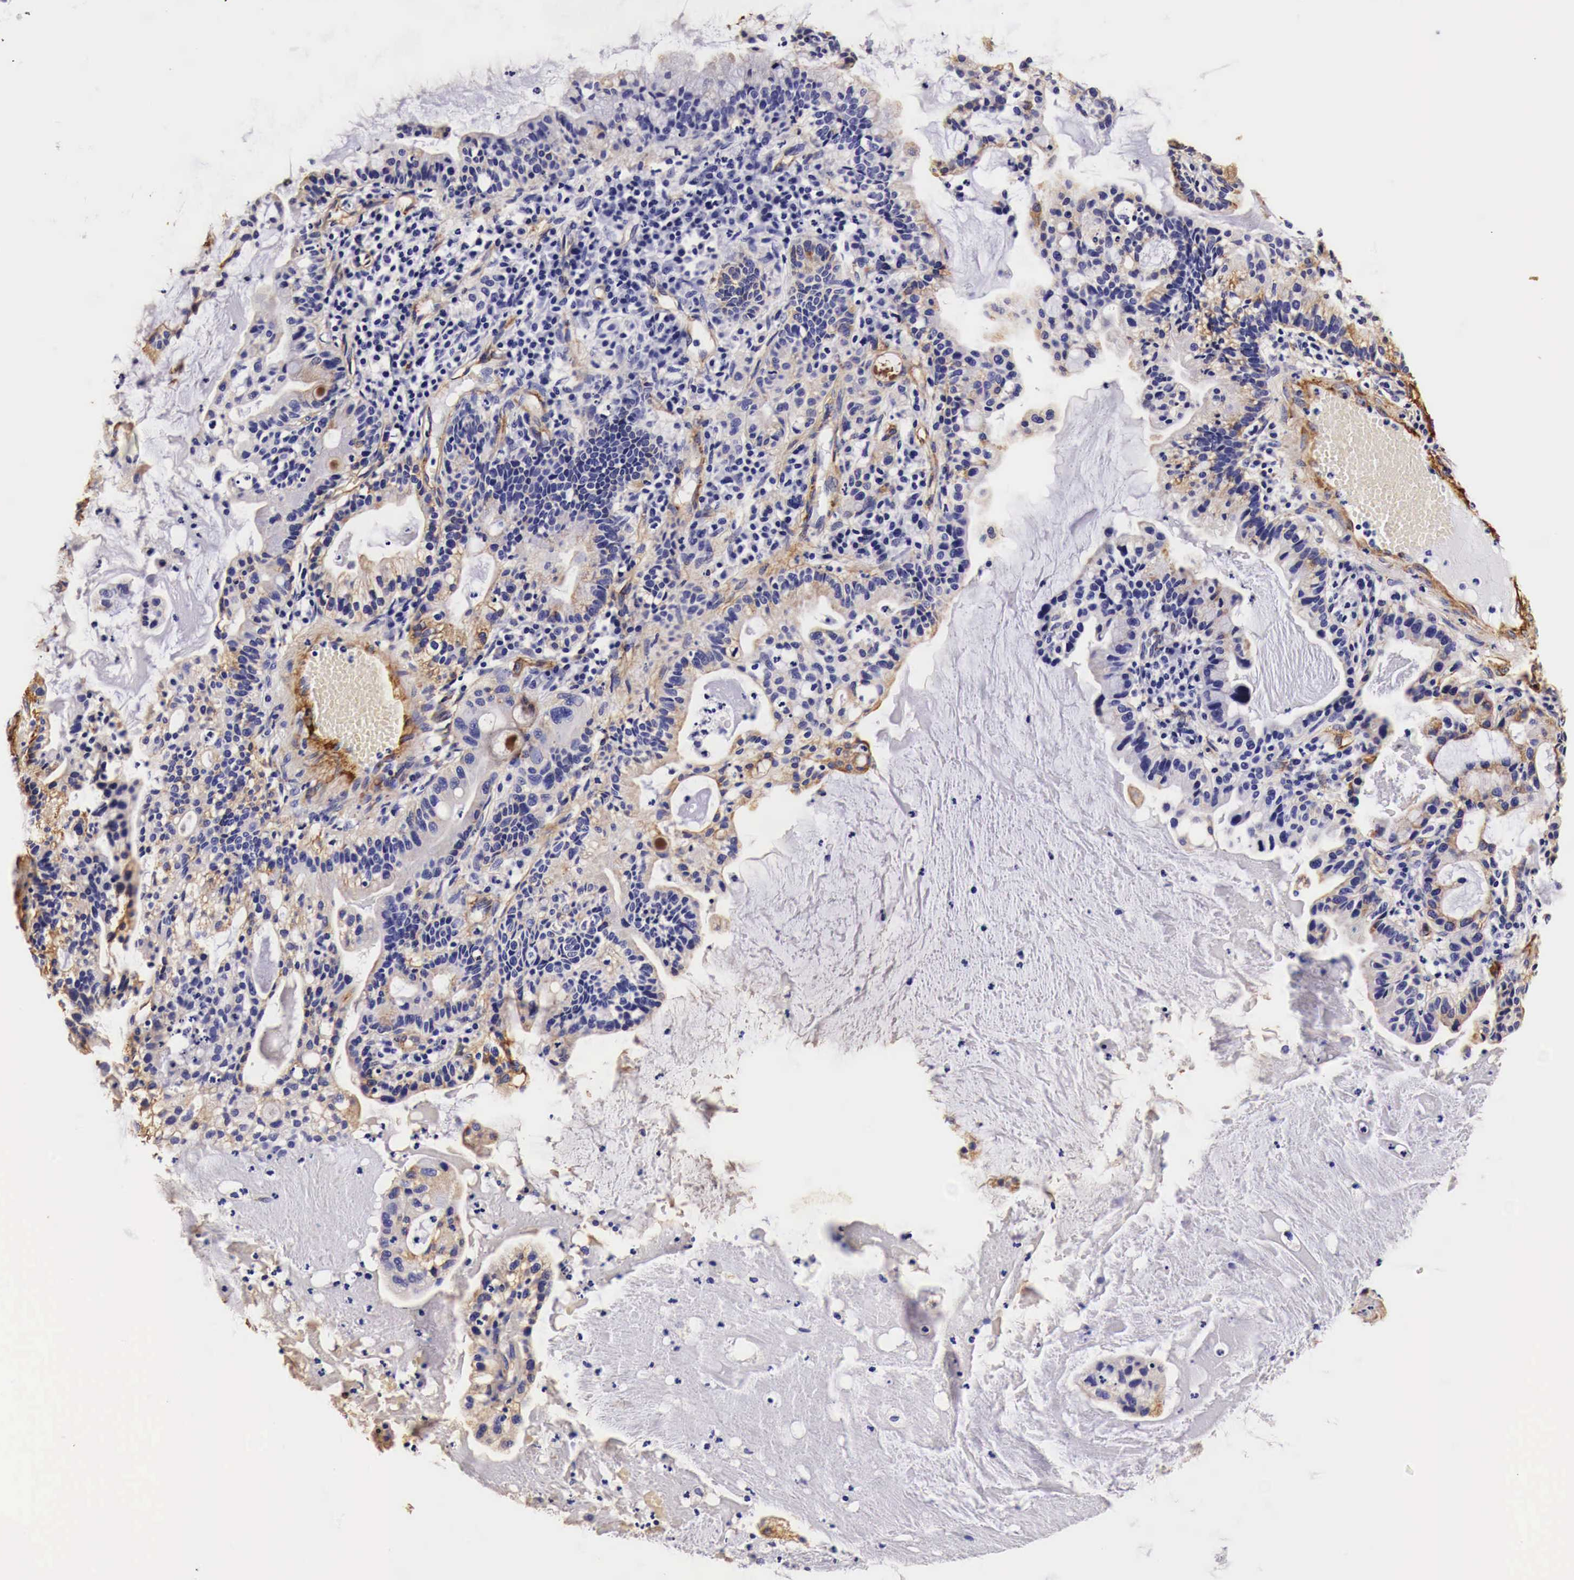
{"staining": {"intensity": "moderate", "quantity": "25%-75%", "location": "cytoplasmic/membranous"}, "tissue": "cervical cancer", "cell_type": "Tumor cells", "image_type": "cancer", "snomed": [{"axis": "morphology", "description": "Adenocarcinoma, NOS"}, {"axis": "topography", "description": "Cervix"}], "caption": "This image displays immunohistochemistry staining of human adenocarcinoma (cervical), with medium moderate cytoplasmic/membranous staining in approximately 25%-75% of tumor cells.", "gene": "LAMB2", "patient": {"sex": "female", "age": 41}}